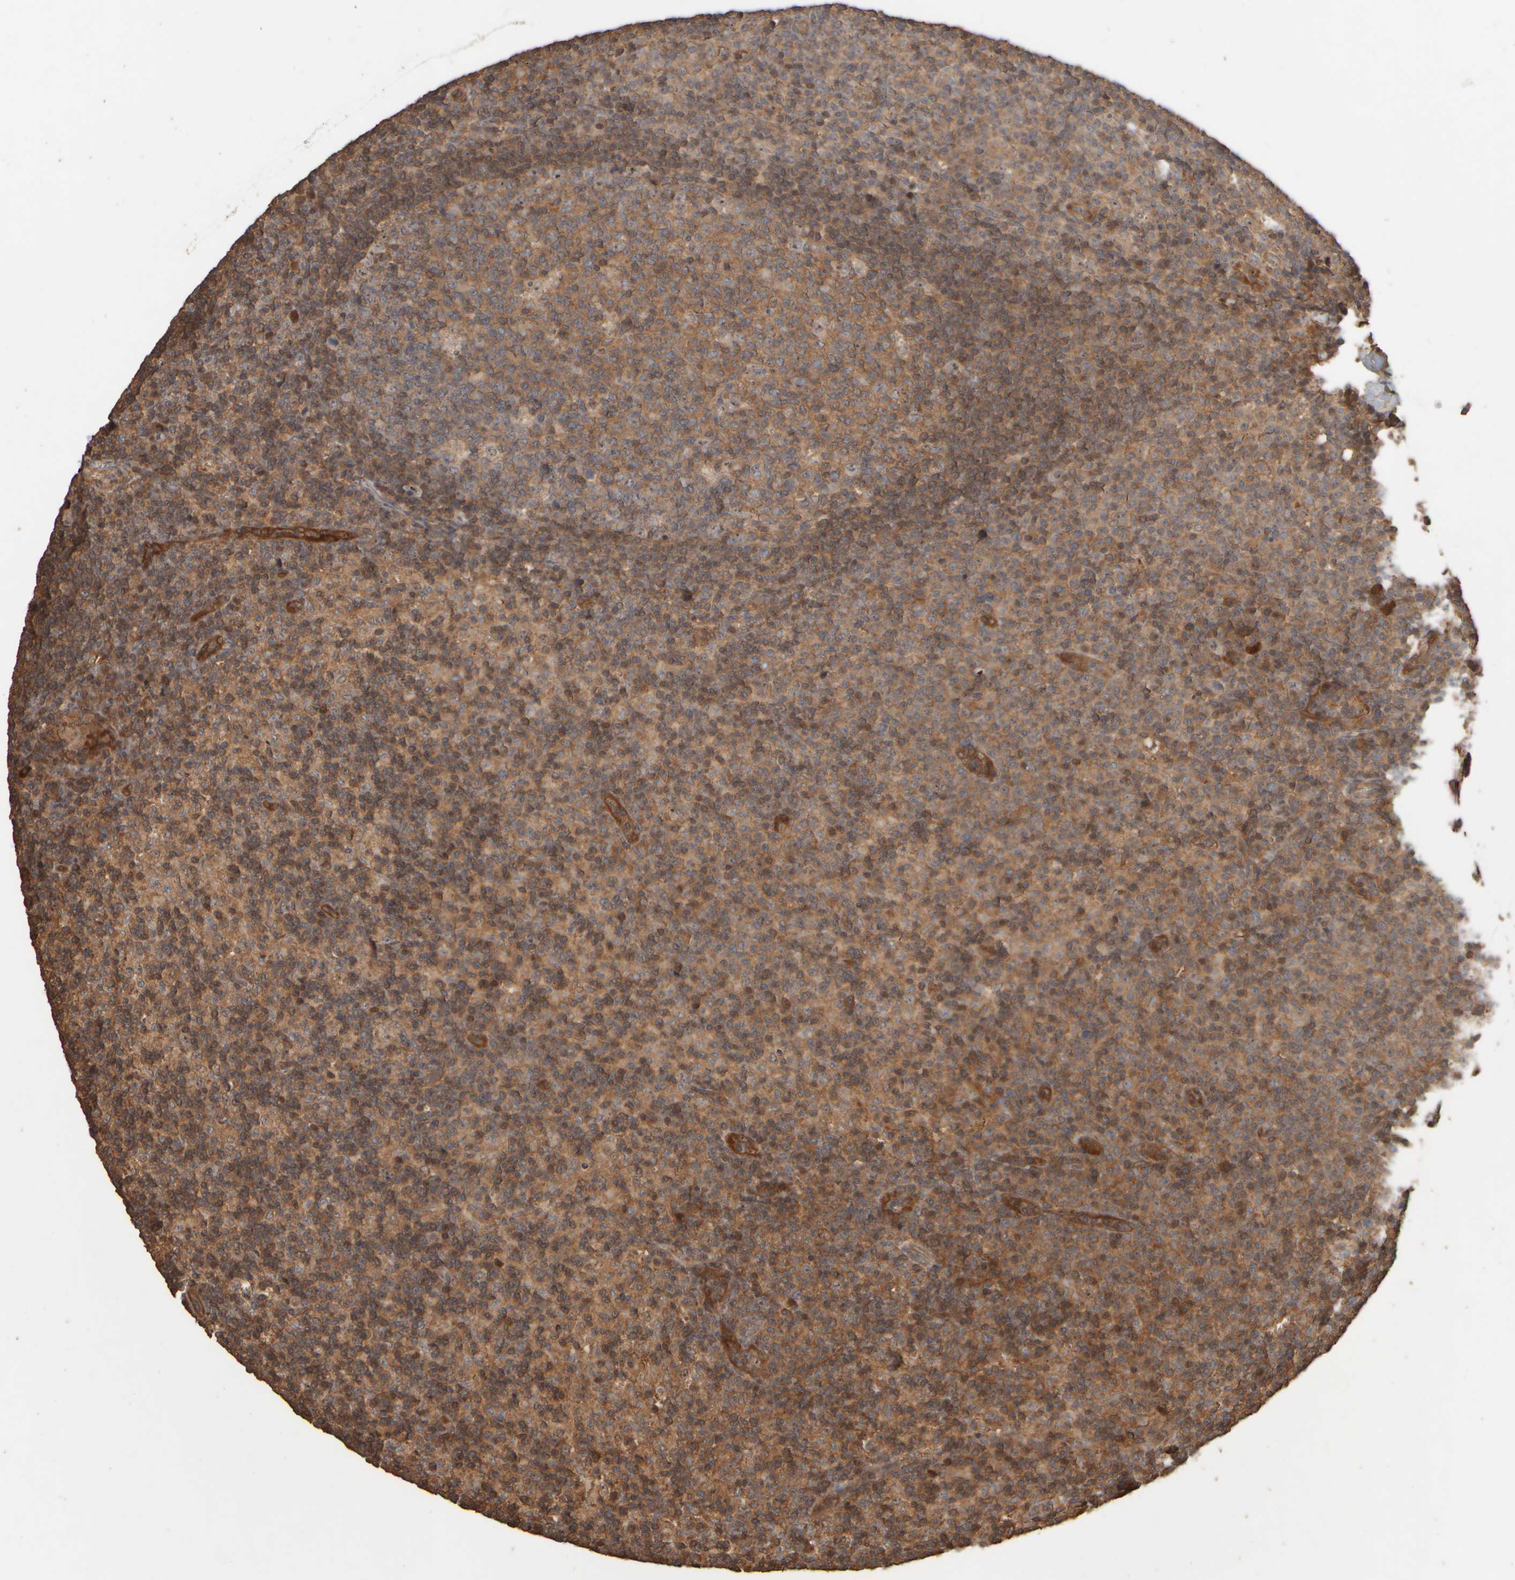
{"staining": {"intensity": "moderate", "quantity": ">75%", "location": "cytoplasmic/membranous"}, "tissue": "lymph node", "cell_type": "Germinal center cells", "image_type": "normal", "snomed": [{"axis": "morphology", "description": "Normal tissue, NOS"}, {"axis": "morphology", "description": "Inflammation, NOS"}, {"axis": "topography", "description": "Lymph node"}], "caption": "High-magnification brightfield microscopy of unremarkable lymph node stained with DAB (3,3'-diaminobenzidine) (brown) and counterstained with hematoxylin (blue). germinal center cells exhibit moderate cytoplasmic/membranous positivity is seen in about>75% of cells. (DAB IHC, brown staining for protein, blue staining for nuclei).", "gene": "SPHK1", "patient": {"sex": "male", "age": 55}}